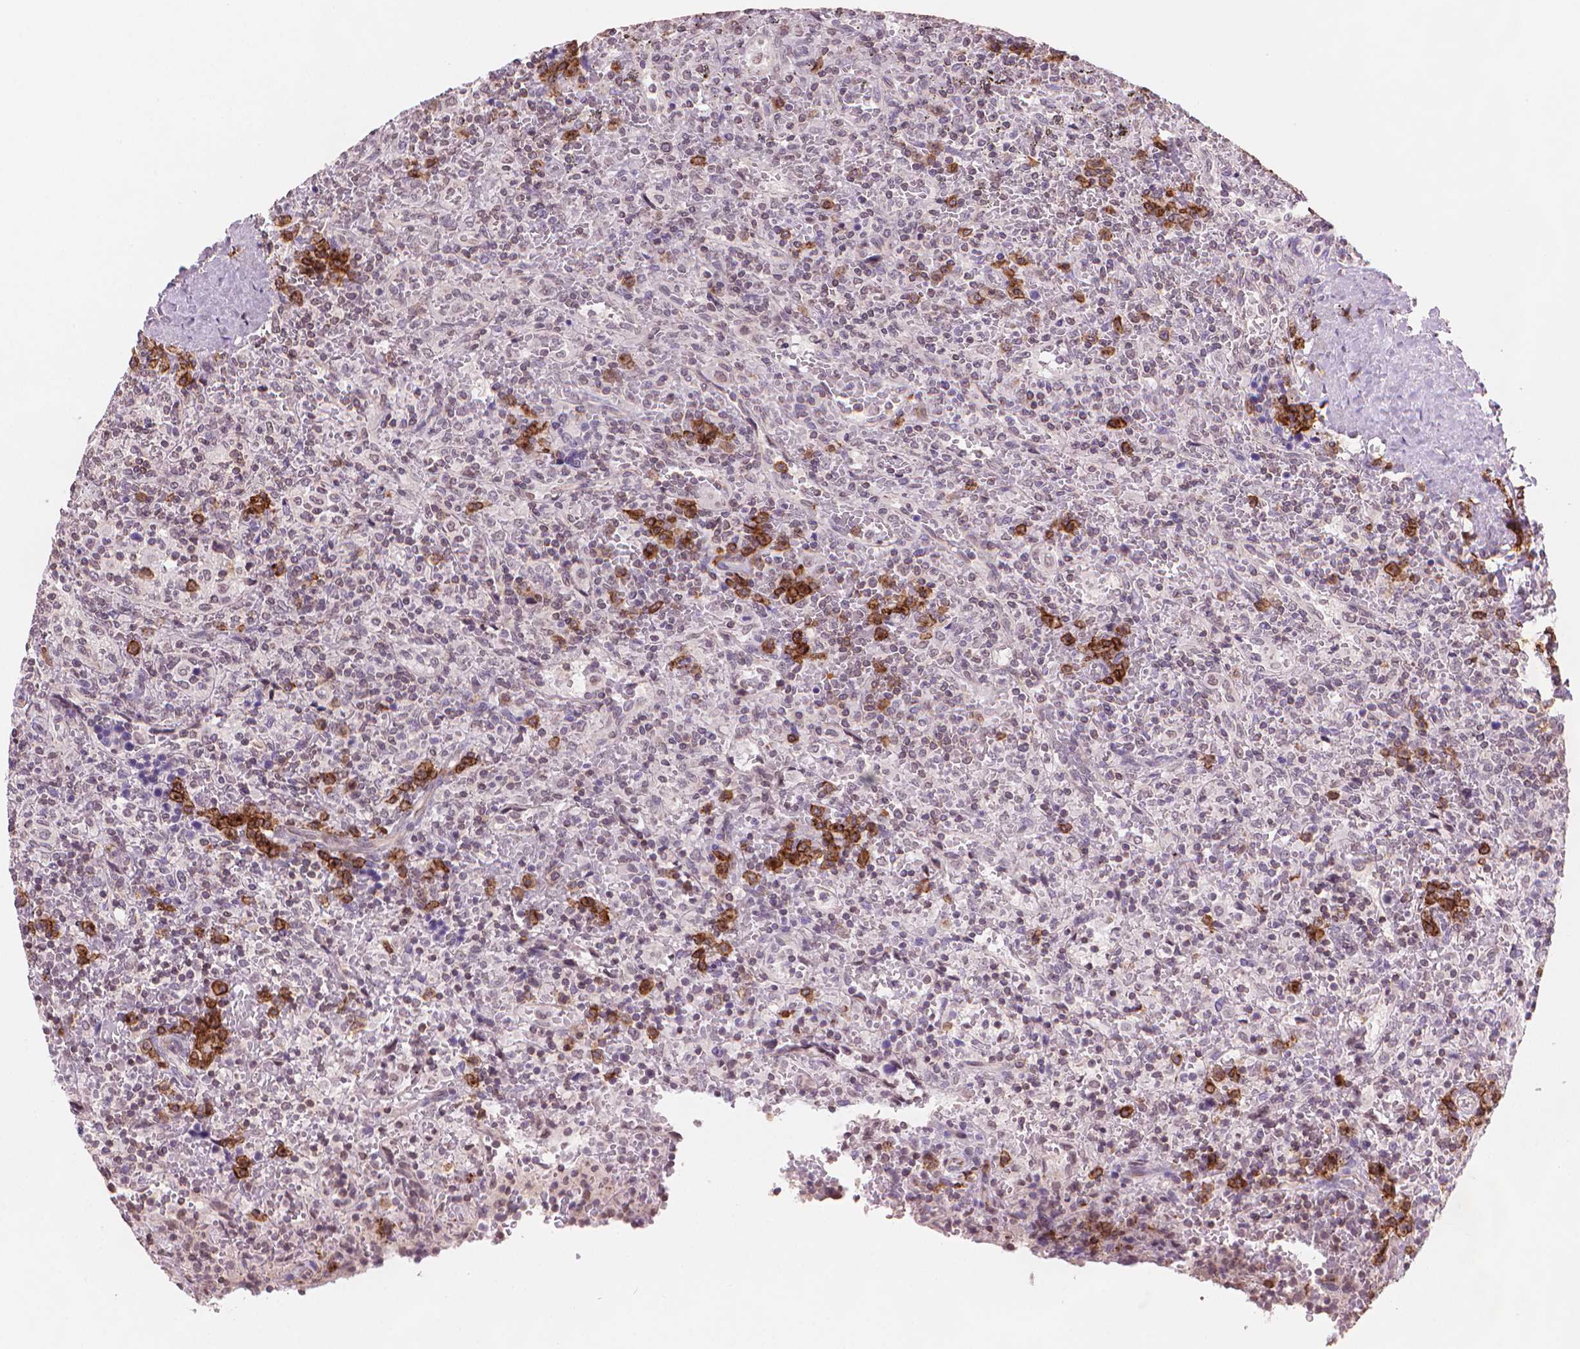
{"staining": {"intensity": "negative", "quantity": "none", "location": "none"}, "tissue": "lymphoma", "cell_type": "Tumor cells", "image_type": "cancer", "snomed": [{"axis": "morphology", "description": "Malignant lymphoma, non-Hodgkin's type, Low grade"}, {"axis": "topography", "description": "Spleen"}], "caption": "This is an immunohistochemistry histopathology image of lymphoma. There is no positivity in tumor cells.", "gene": "TMEM184A", "patient": {"sex": "male", "age": 62}}